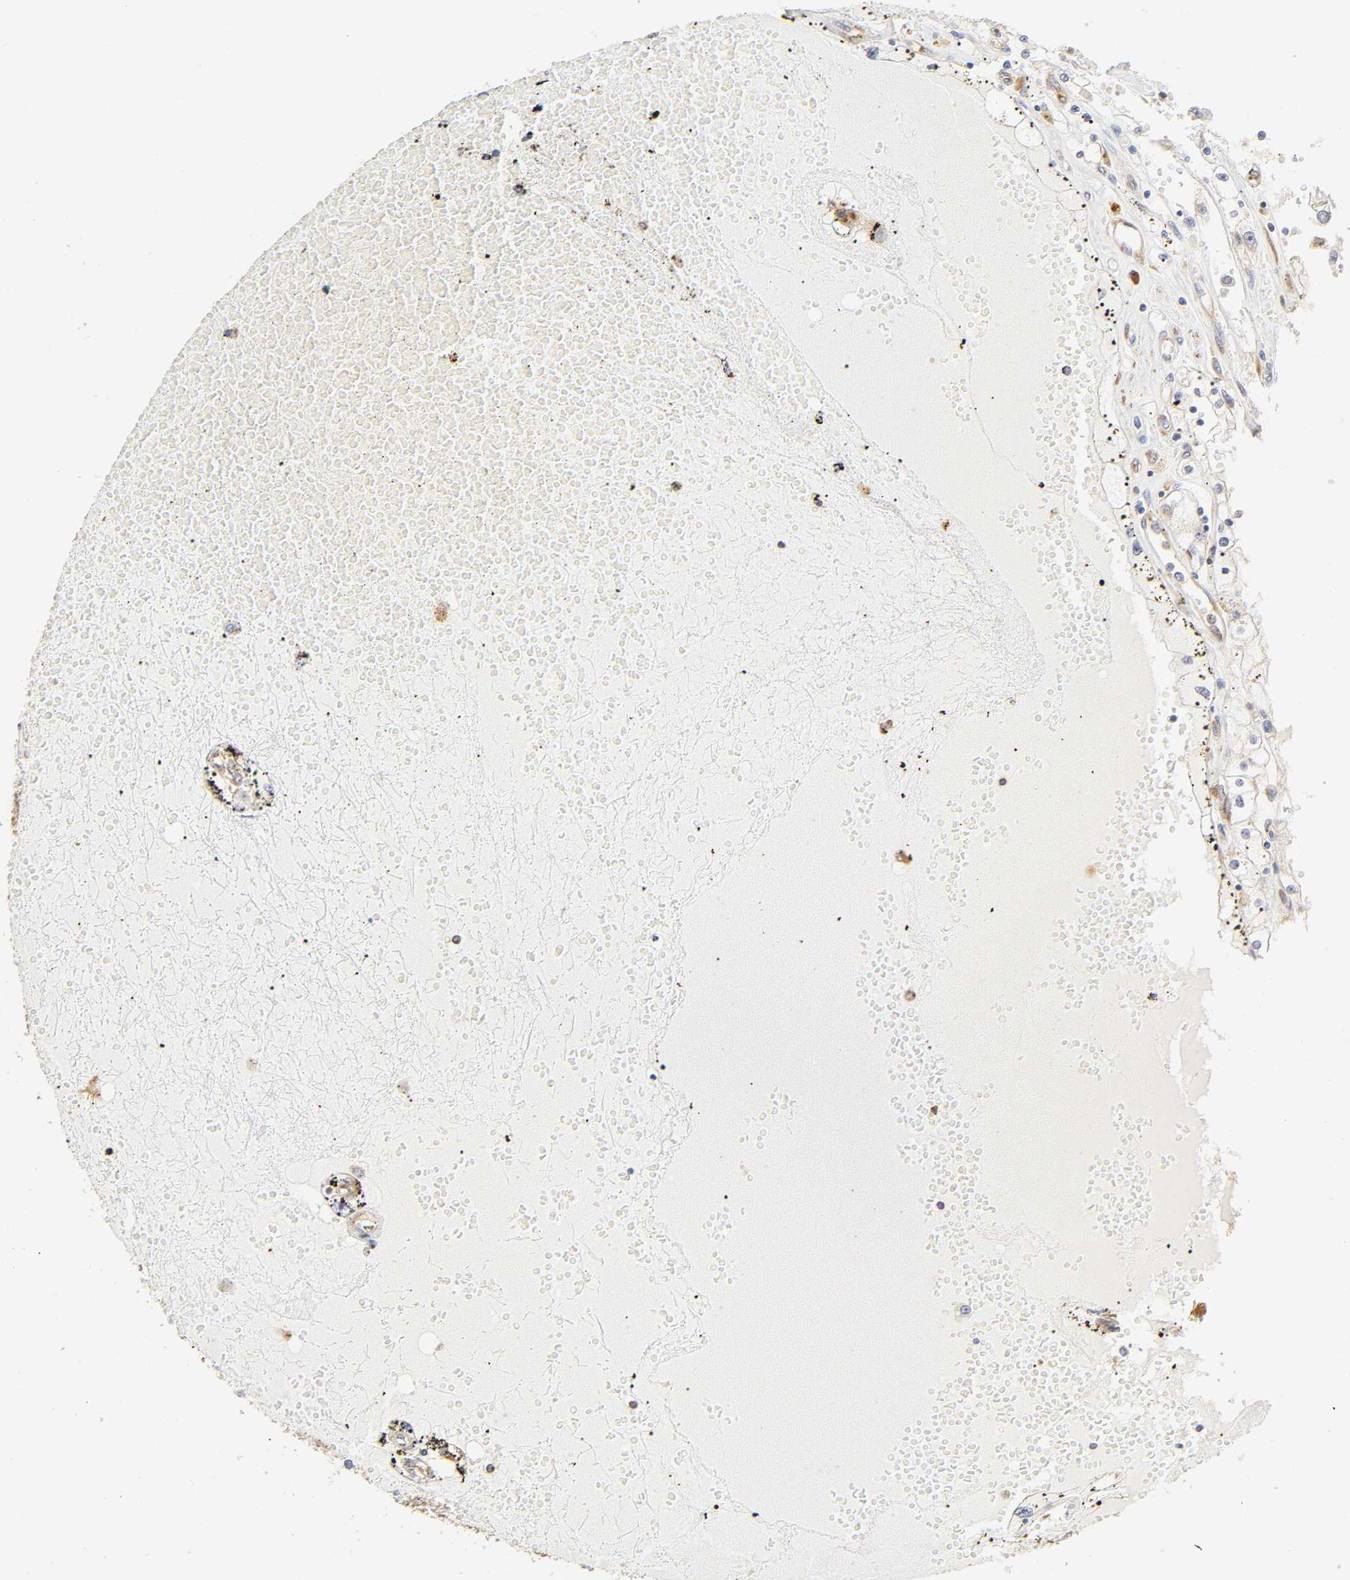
{"staining": {"intensity": "weak", "quantity": "<25%", "location": "cytoplasmic/membranous"}, "tissue": "renal cancer", "cell_type": "Tumor cells", "image_type": "cancer", "snomed": [{"axis": "morphology", "description": "Adenocarcinoma, NOS"}, {"axis": "topography", "description": "Kidney"}], "caption": "The immunohistochemistry image has no significant staining in tumor cells of renal adenocarcinoma tissue. The staining is performed using DAB brown chromogen with nuclei counter-stained in using hematoxylin.", "gene": "RPL14", "patient": {"sex": "male", "age": 56}}